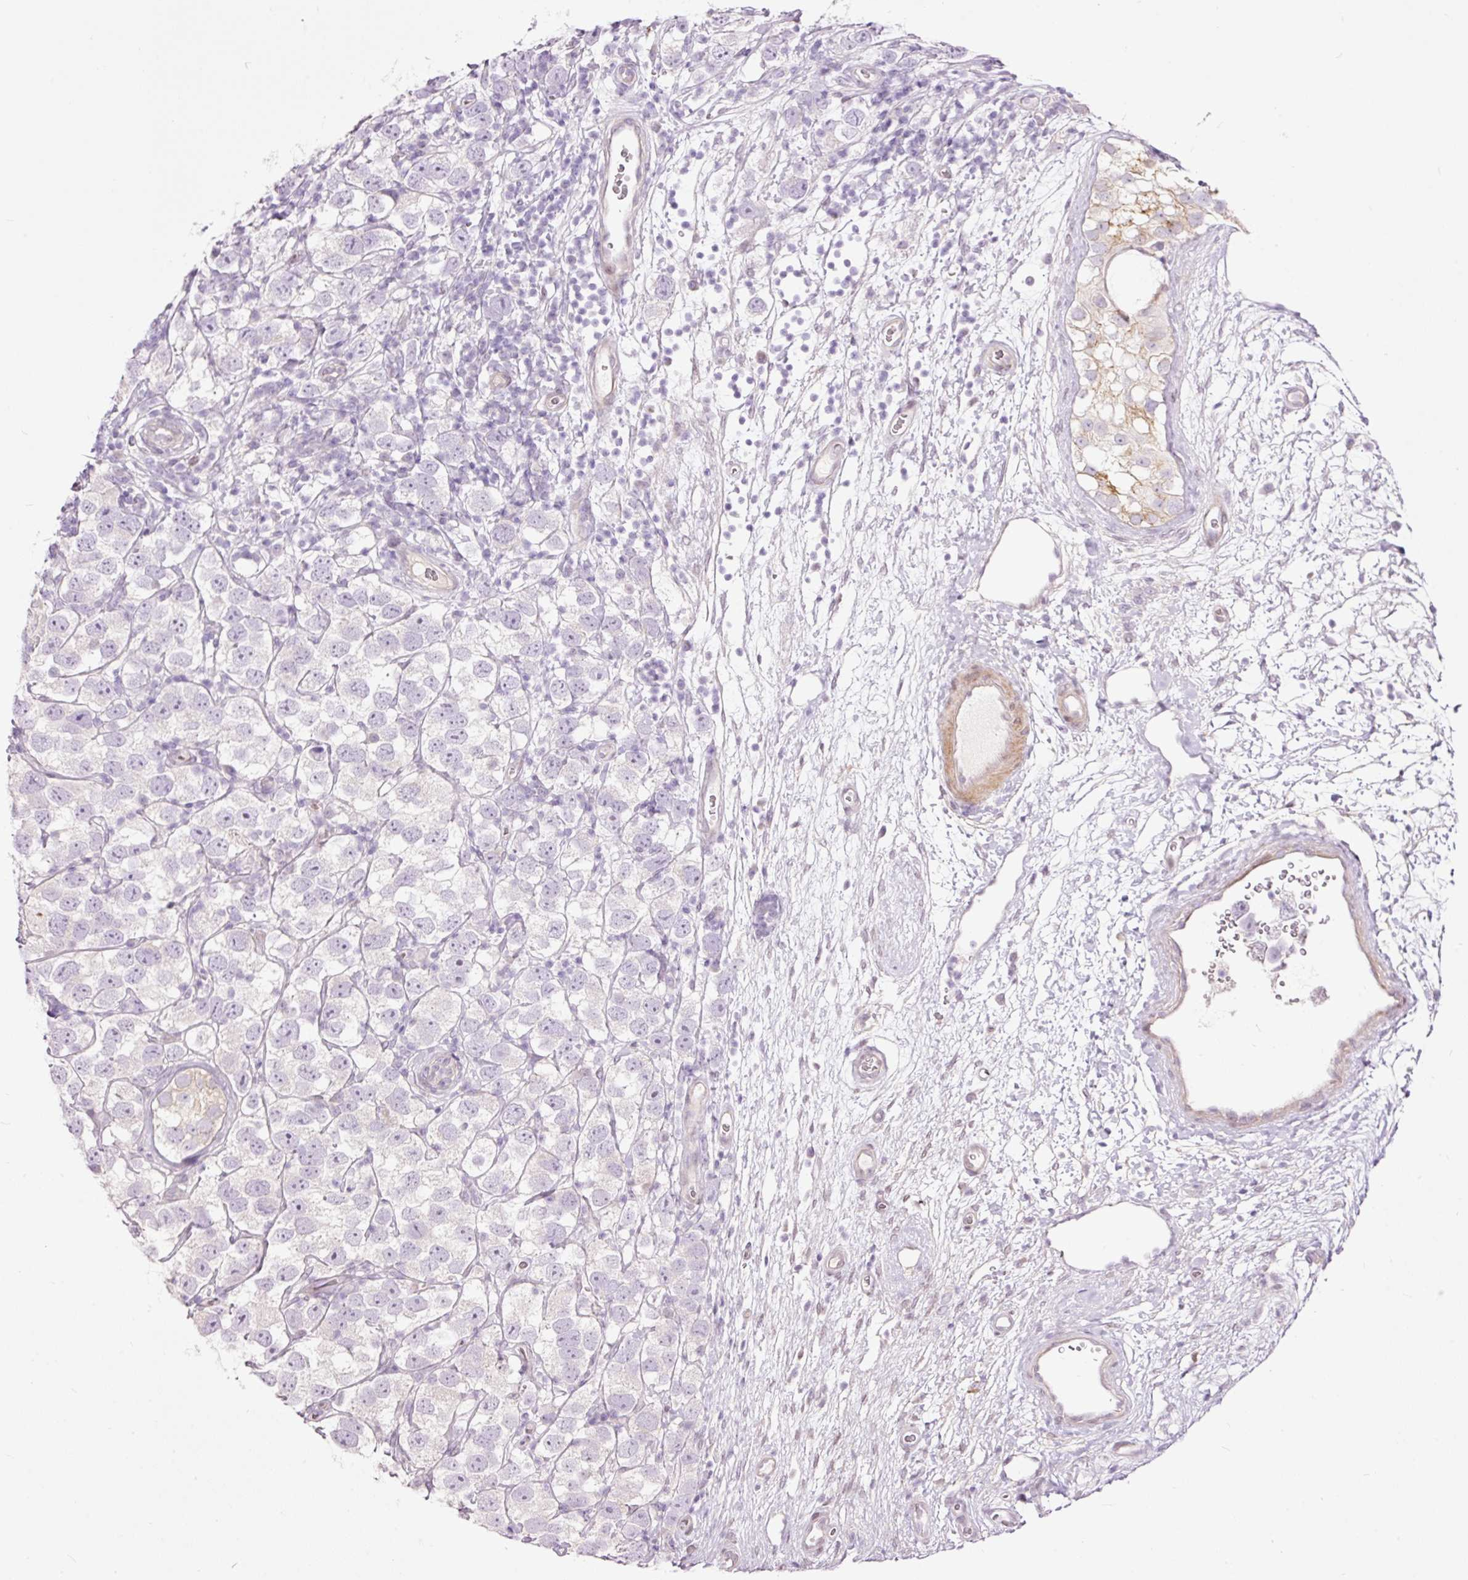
{"staining": {"intensity": "negative", "quantity": "none", "location": "none"}, "tissue": "testis cancer", "cell_type": "Tumor cells", "image_type": "cancer", "snomed": [{"axis": "morphology", "description": "Seminoma, NOS"}, {"axis": "topography", "description": "Testis"}], "caption": "Testis cancer stained for a protein using immunohistochemistry exhibits no expression tumor cells.", "gene": "FCRL4", "patient": {"sex": "male", "age": 26}}